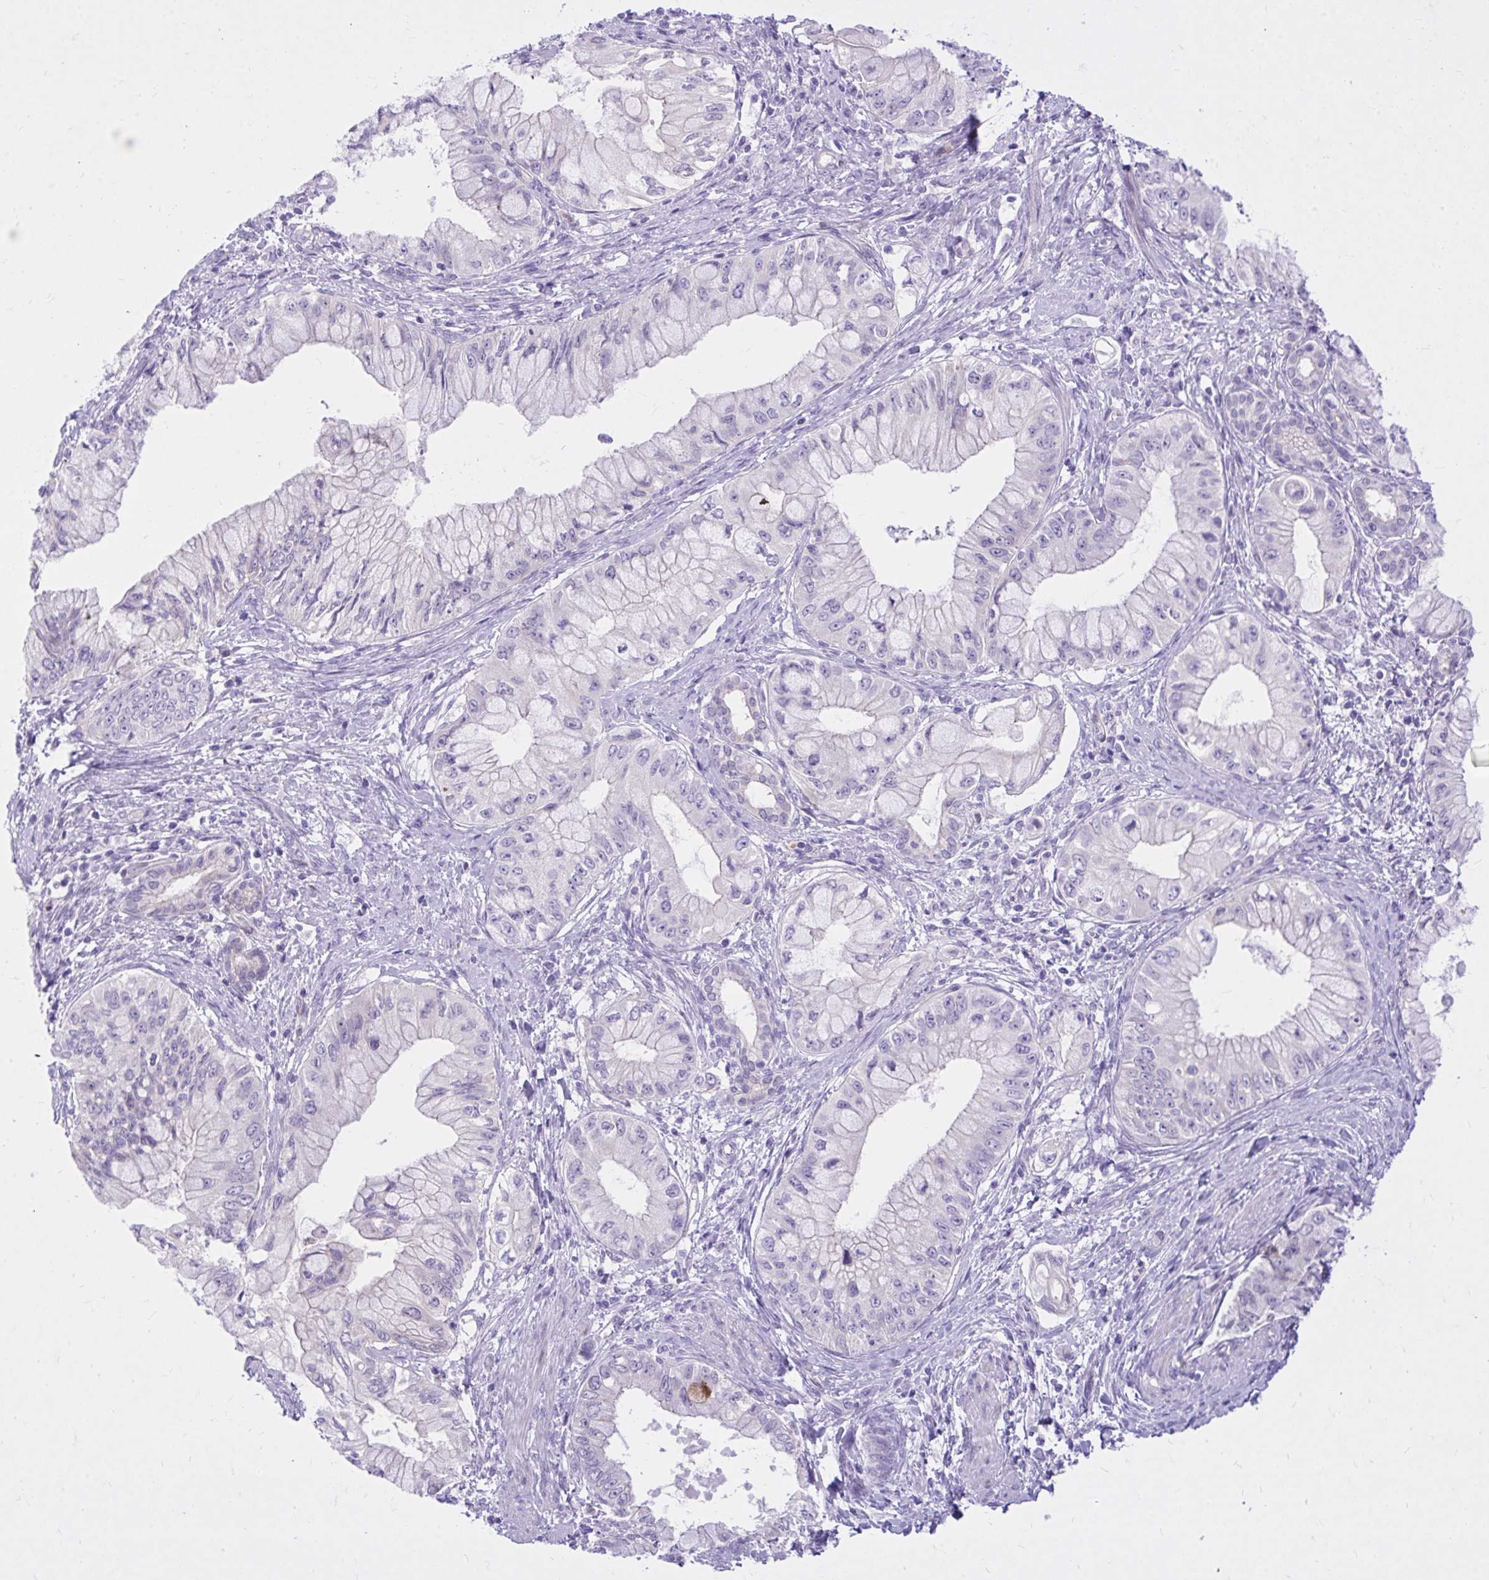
{"staining": {"intensity": "negative", "quantity": "none", "location": "none"}, "tissue": "pancreatic cancer", "cell_type": "Tumor cells", "image_type": "cancer", "snomed": [{"axis": "morphology", "description": "Adenocarcinoma, NOS"}, {"axis": "topography", "description": "Pancreas"}], "caption": "Human pancreatic adenocarcinoma stained for a protein using immunohistochemistry demonstrates no positivity in tumor cells.", "gene": "ADAMTSL1", "patient": {"sex": "male", "age": 48}}